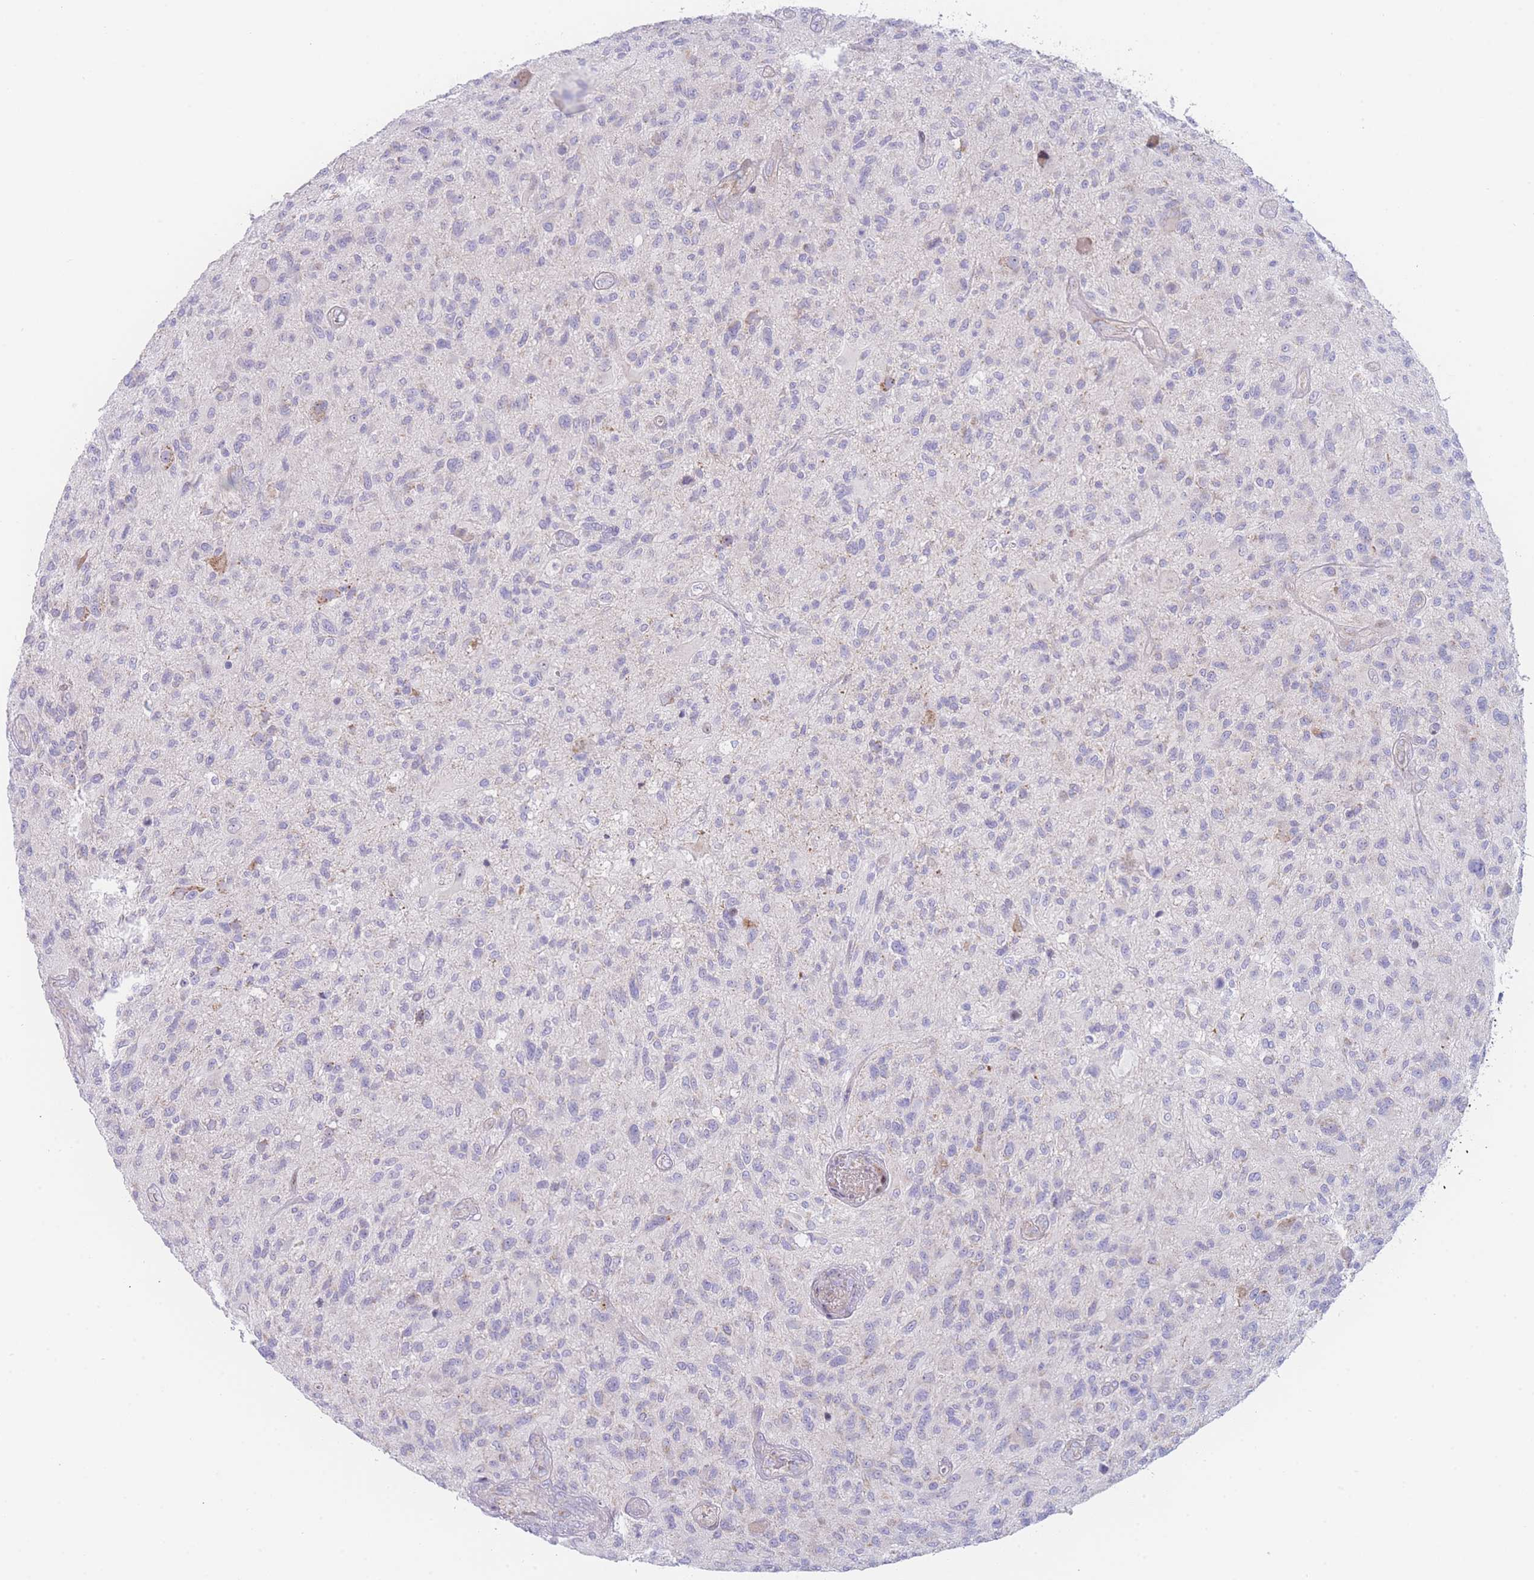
{"staining": {"intensity": "negative", "quantity": "none", "location": "none"}, "tissue": "glioma", "cell_type": "Tumor cells", "image_type": "cancer", "snomed": [{"axis": "morphology", "description": "Glioma, malignant, High grade"}, {"axis": "topography", "description": "Brain"}], "caption": "A photomicrograph of high-grade glioma (malignant) stained for a protein demonstrates no brown staining in tumor cells.", "gene": "GPAM", "patient": {"sex": "male", "age": 47}}